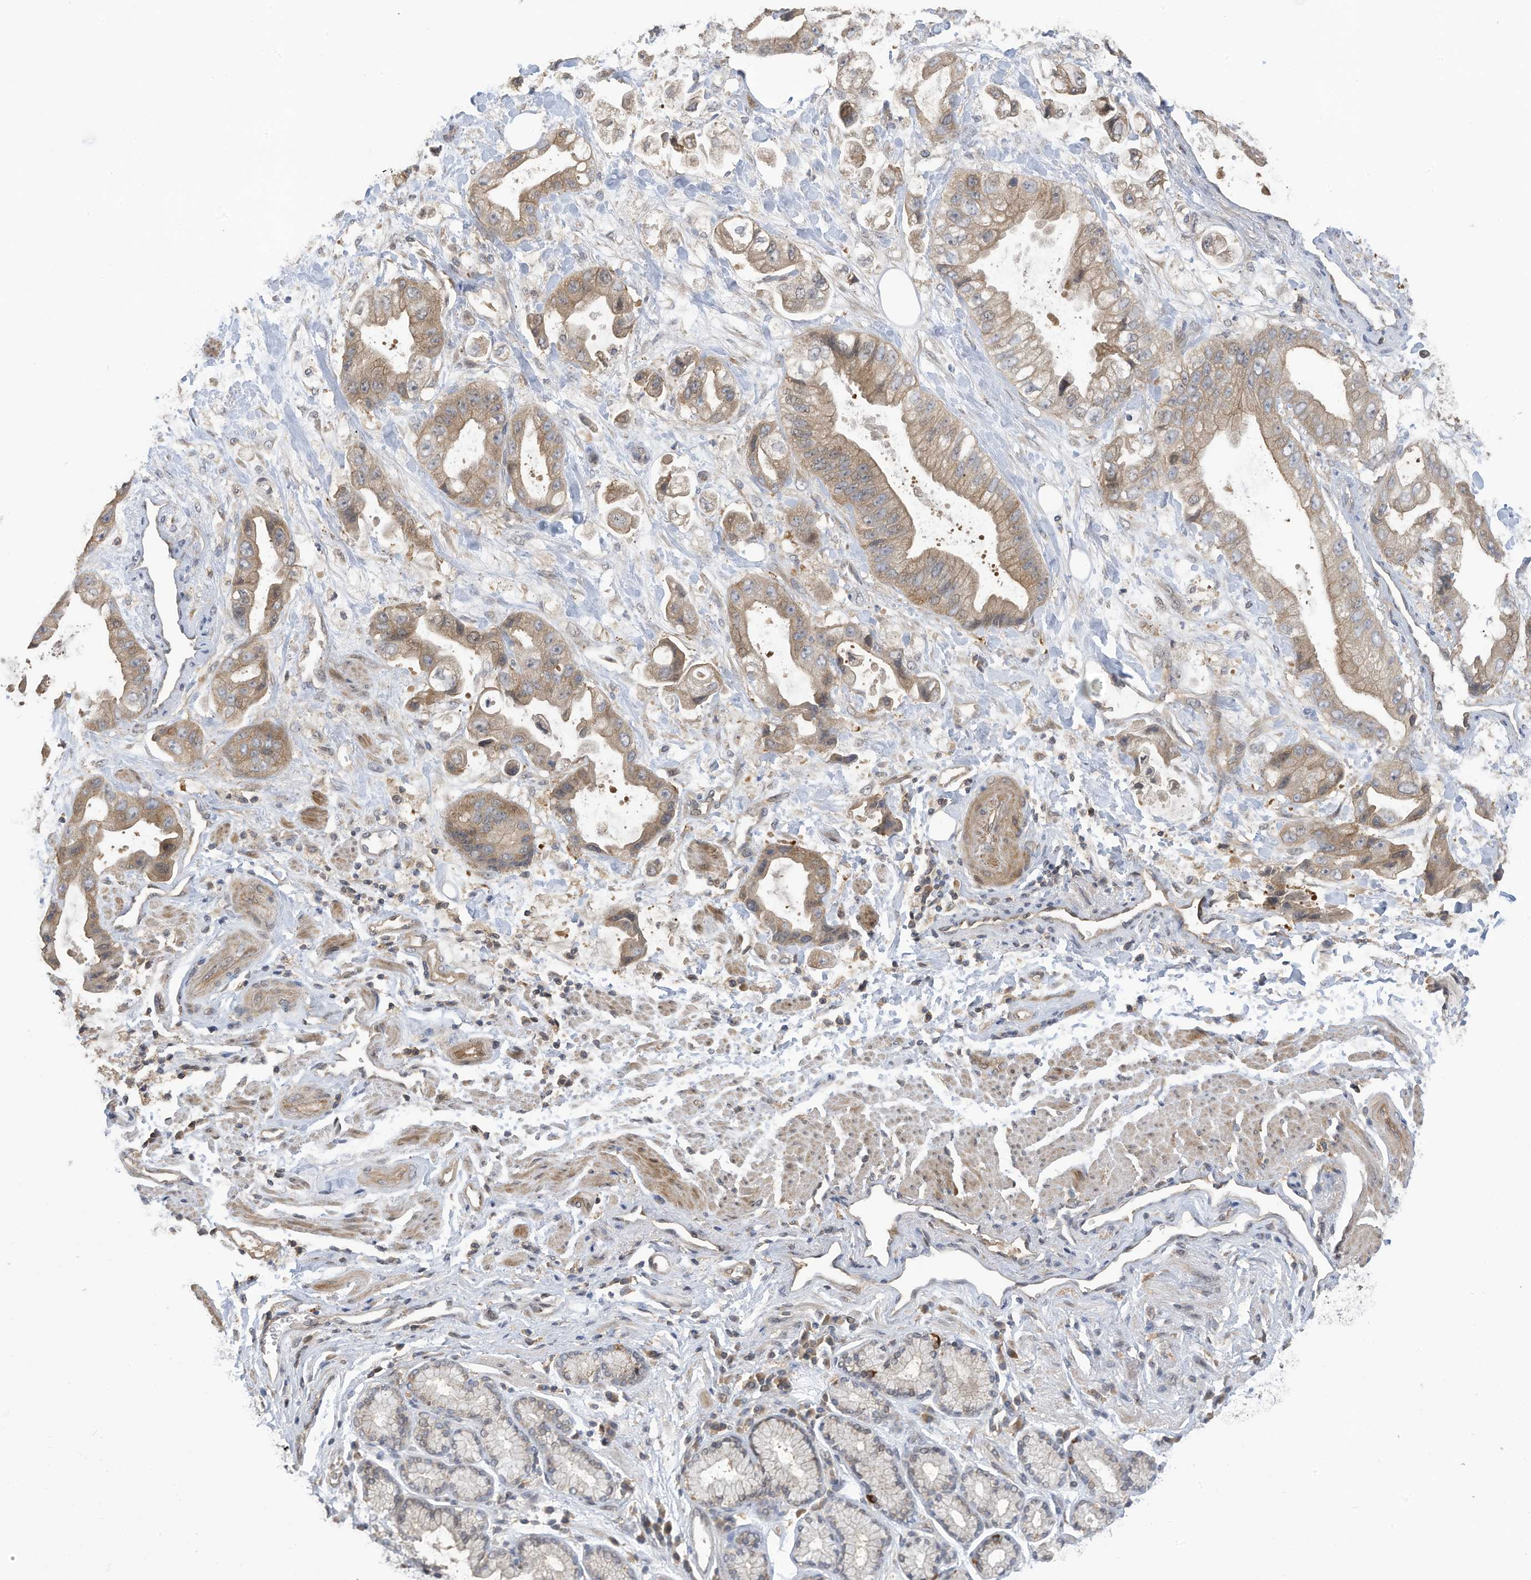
{"staining": {"intensity": "moderate", "quantity": "25%-75%", "location": "cytoplasmic/membranous"}, "tissue": "stomach cancer", "cell_type": "Tumor cells", "image_type": "cancer", "snomed": [{"axis": "morphology", "description": "Adenocarcinoma, NOS"}, {"axis": "topography", "description": "Stomach"}], "caption": "Protein expression analysis of human stomach adenocarcinoma reveals moderate cytoplasmic/membranous staining in approximately 25%-75% of tumor cells.", "gene": "REC8", "patient": {"sex": "male", "age": 62}}